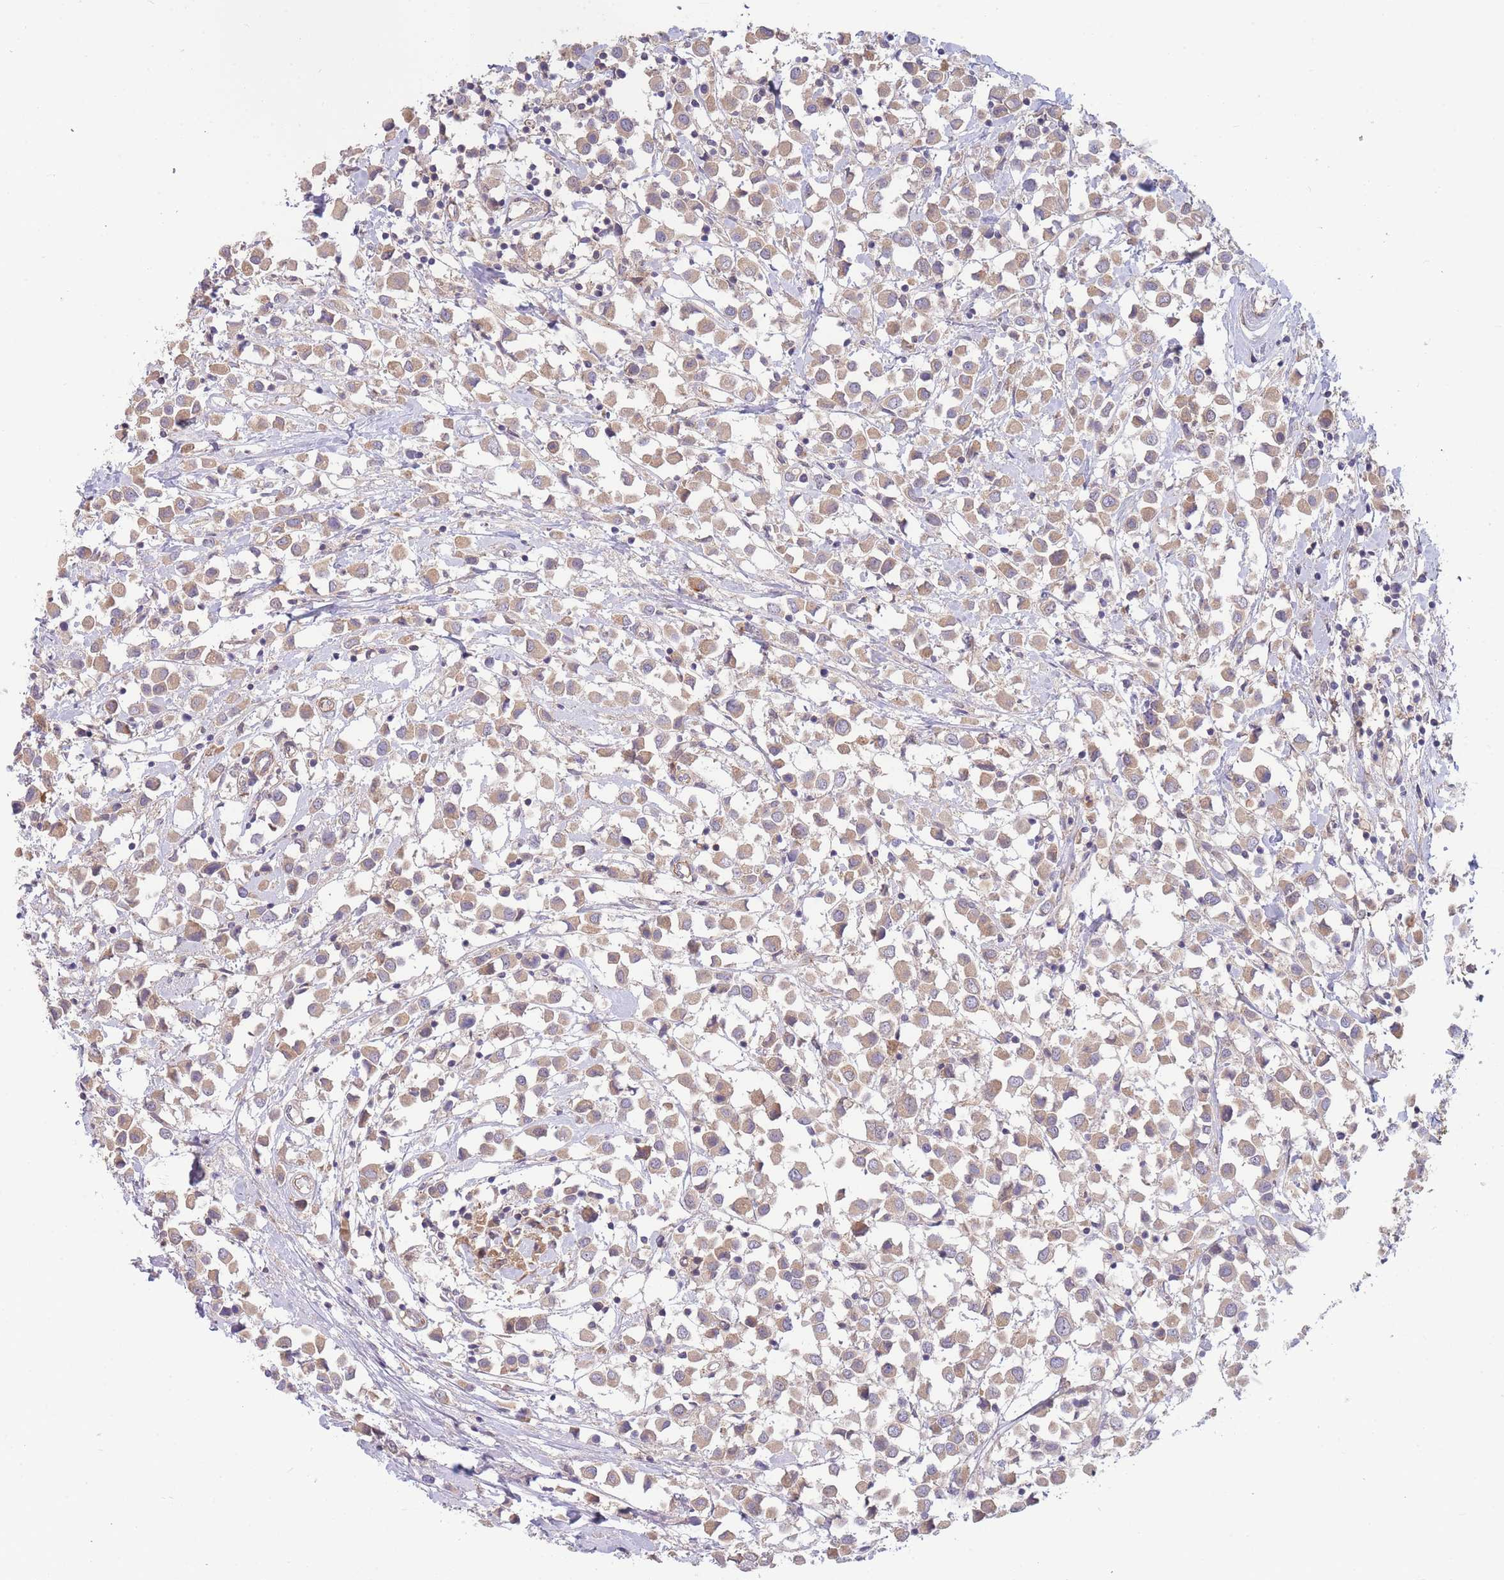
{"staining": {"intensity": "weak", "quantity": ">75%", "location": "cytoplasmic/membranous"}, "tissue": "breast cancer", "cell_type": "Tumor cells", "image_type": "cancer", "snomed": [{"axis": "morphology", "description": "Duct carcinoma"}, {"axis": "topography", "description": "Breast"}], "caption": "IHC (DAB (3,3'-diaminobenzidine)) staining of breast intraductal carcinoma demonstrates weak cytoplasmic/membranous protein positivity in approximately >75% of tumor cells. The staining was performed using DAB, with brown indicating positive protein expression. Nuclei are stained blue with hematoxylin.", "gene": "NDUFAF5", "patient": {"sex": "female", "age": 61}}